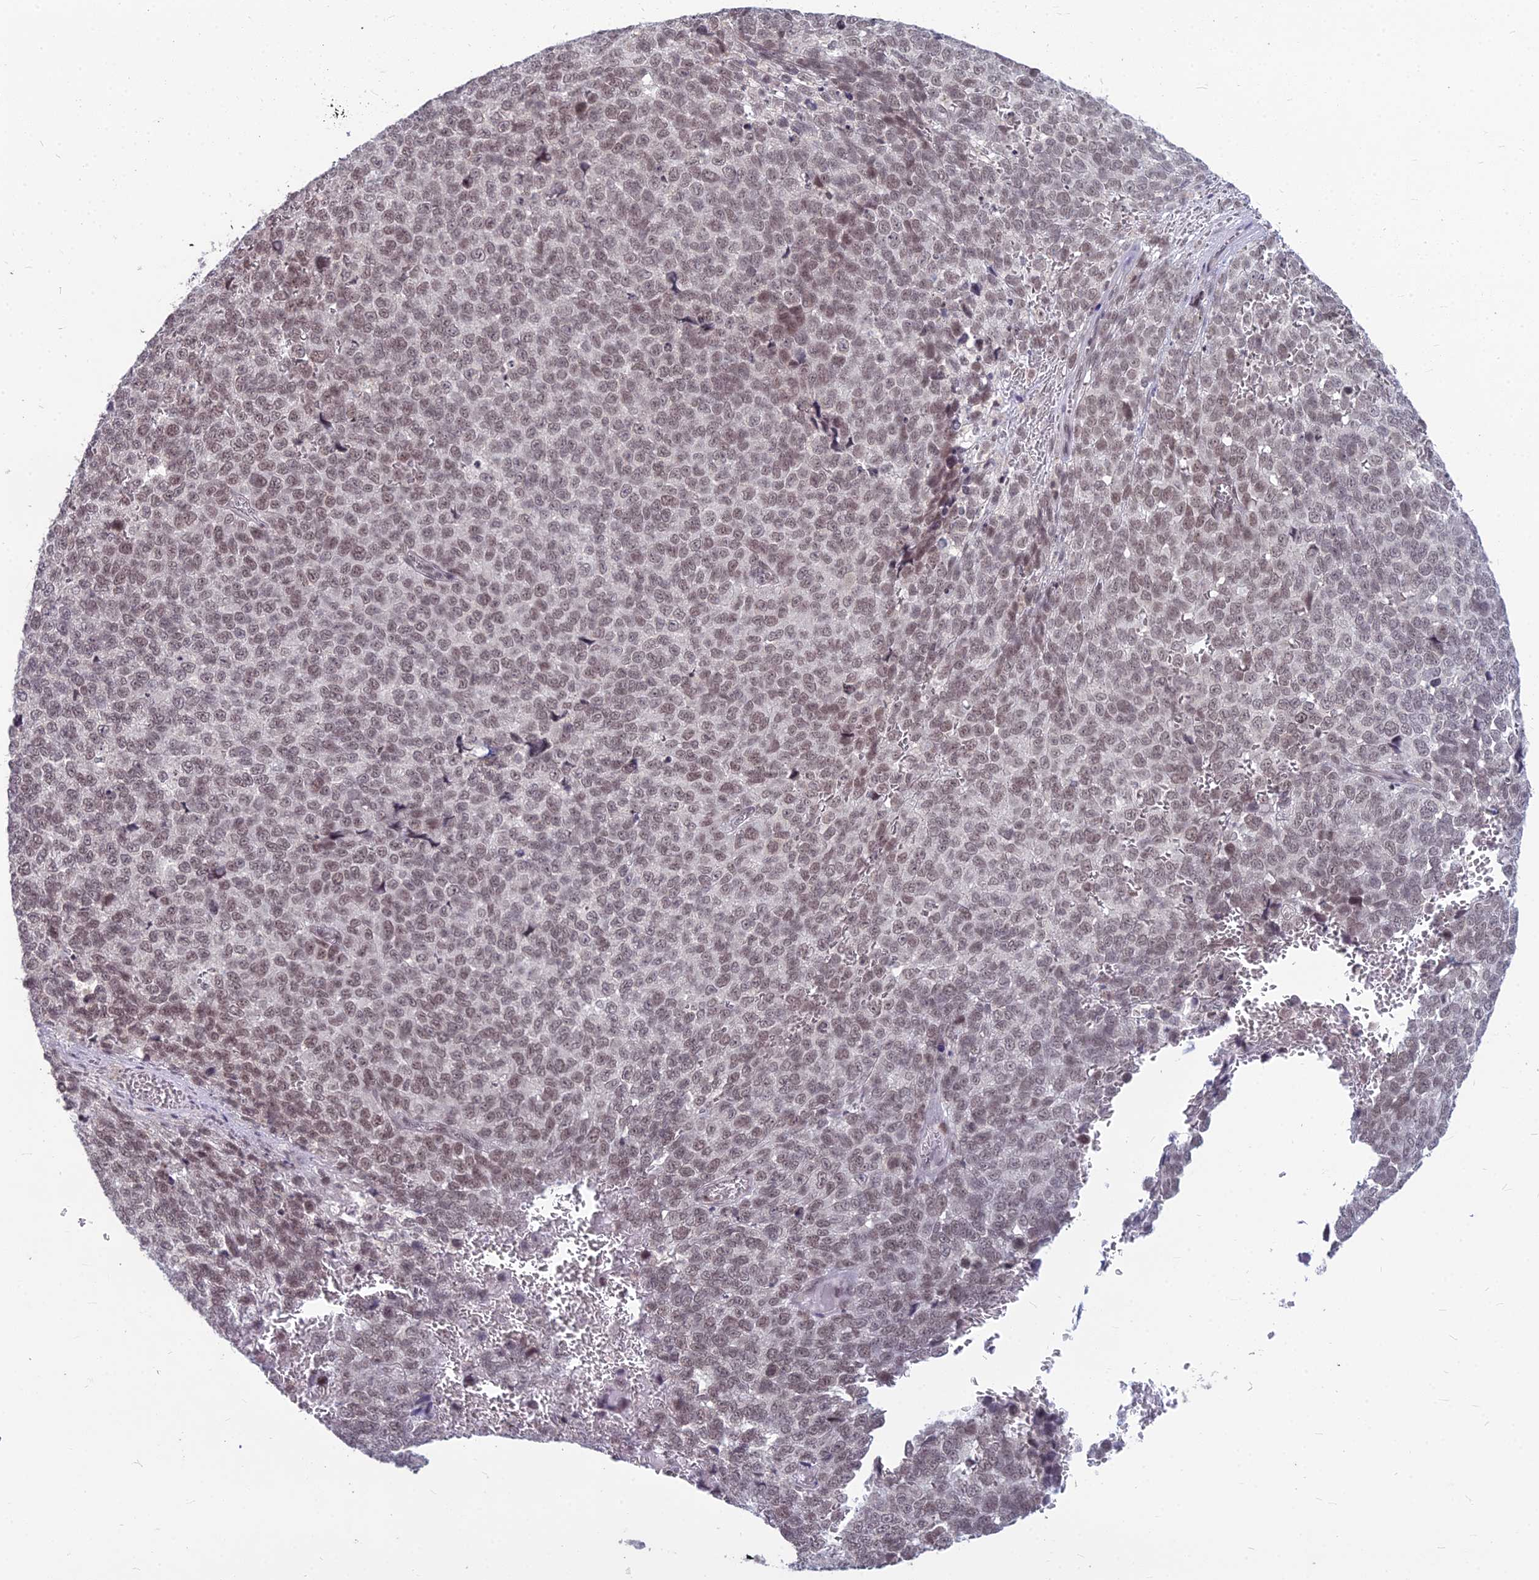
{"staining": {"intensity": "moderate", "quantity": "25%-75%", "location": "nuclear"}, "tissue": "melanoma", "cell_type": "Tumor cells", "image_type": "cancer", "snomed": [{"axis": "morphology", "description": "Malignant melanoma, NOS"}, {"axis": "topography", "description": "Nose, NOS"}], "caption": "A medium amount of moderate nuclear positivity is appreciated in approximately 25%-75% of tumor cells in melanoma tissue.", "gene": "KAT7", "patient": {"sex": "female", "age": 48}}